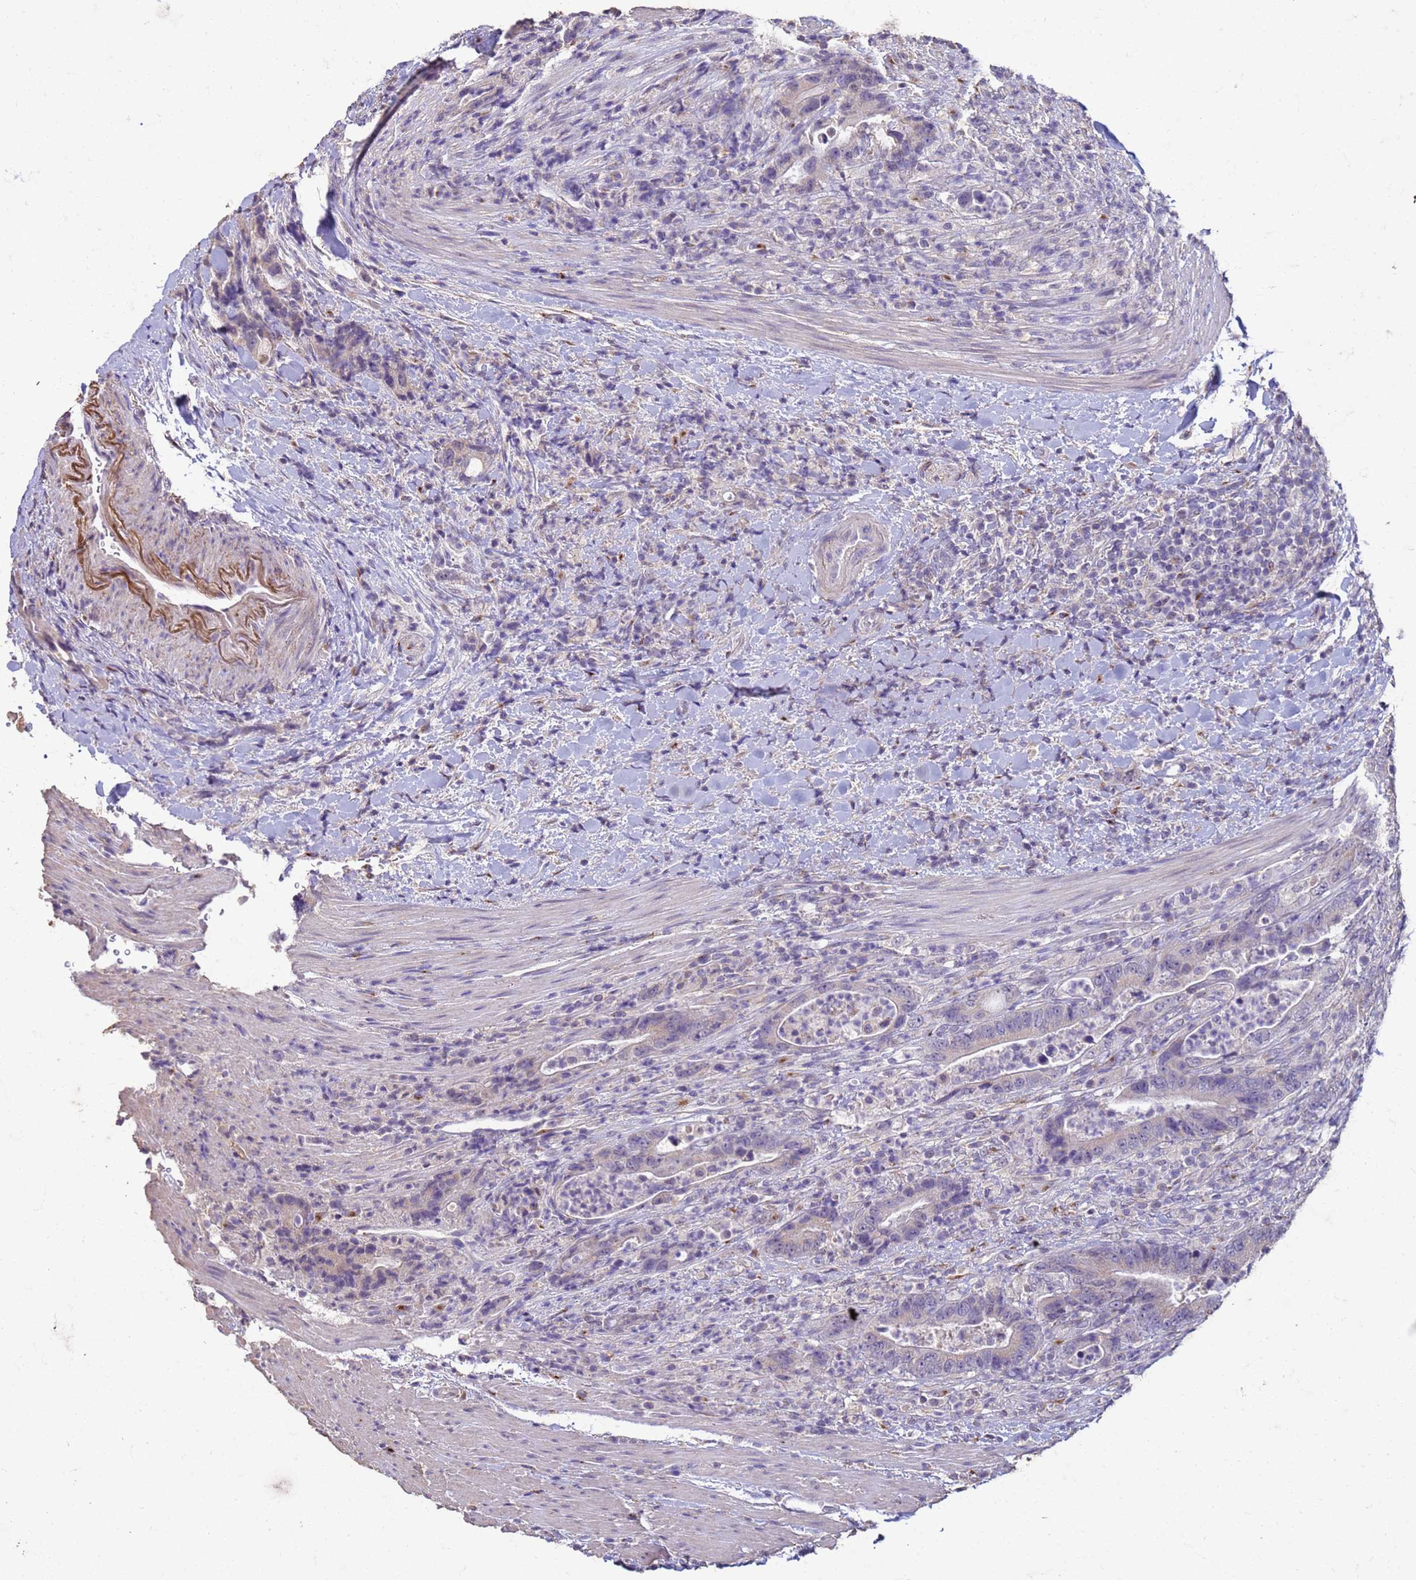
{"staining": {"intensity": "negative", "quantity": "none", "location": "none"}, "tissue": "colorectal cancer", "cell_type": "Tumor cells", "image_type": "cancer", "snomed": [{"axis": "morphology", "description": "Adenocarcinoma, NOS"}, {"axis": "topography", "description": "Colon"}], "caption": "DAB (3,3'-diaminobenzidine) immunohistochemical staining of human colorectal cancer (adenocarcinoma) reveals no significant staining in tumor cells.", "gene": "SLC25A15", "patient": {"sex": "female", "age": 75}}